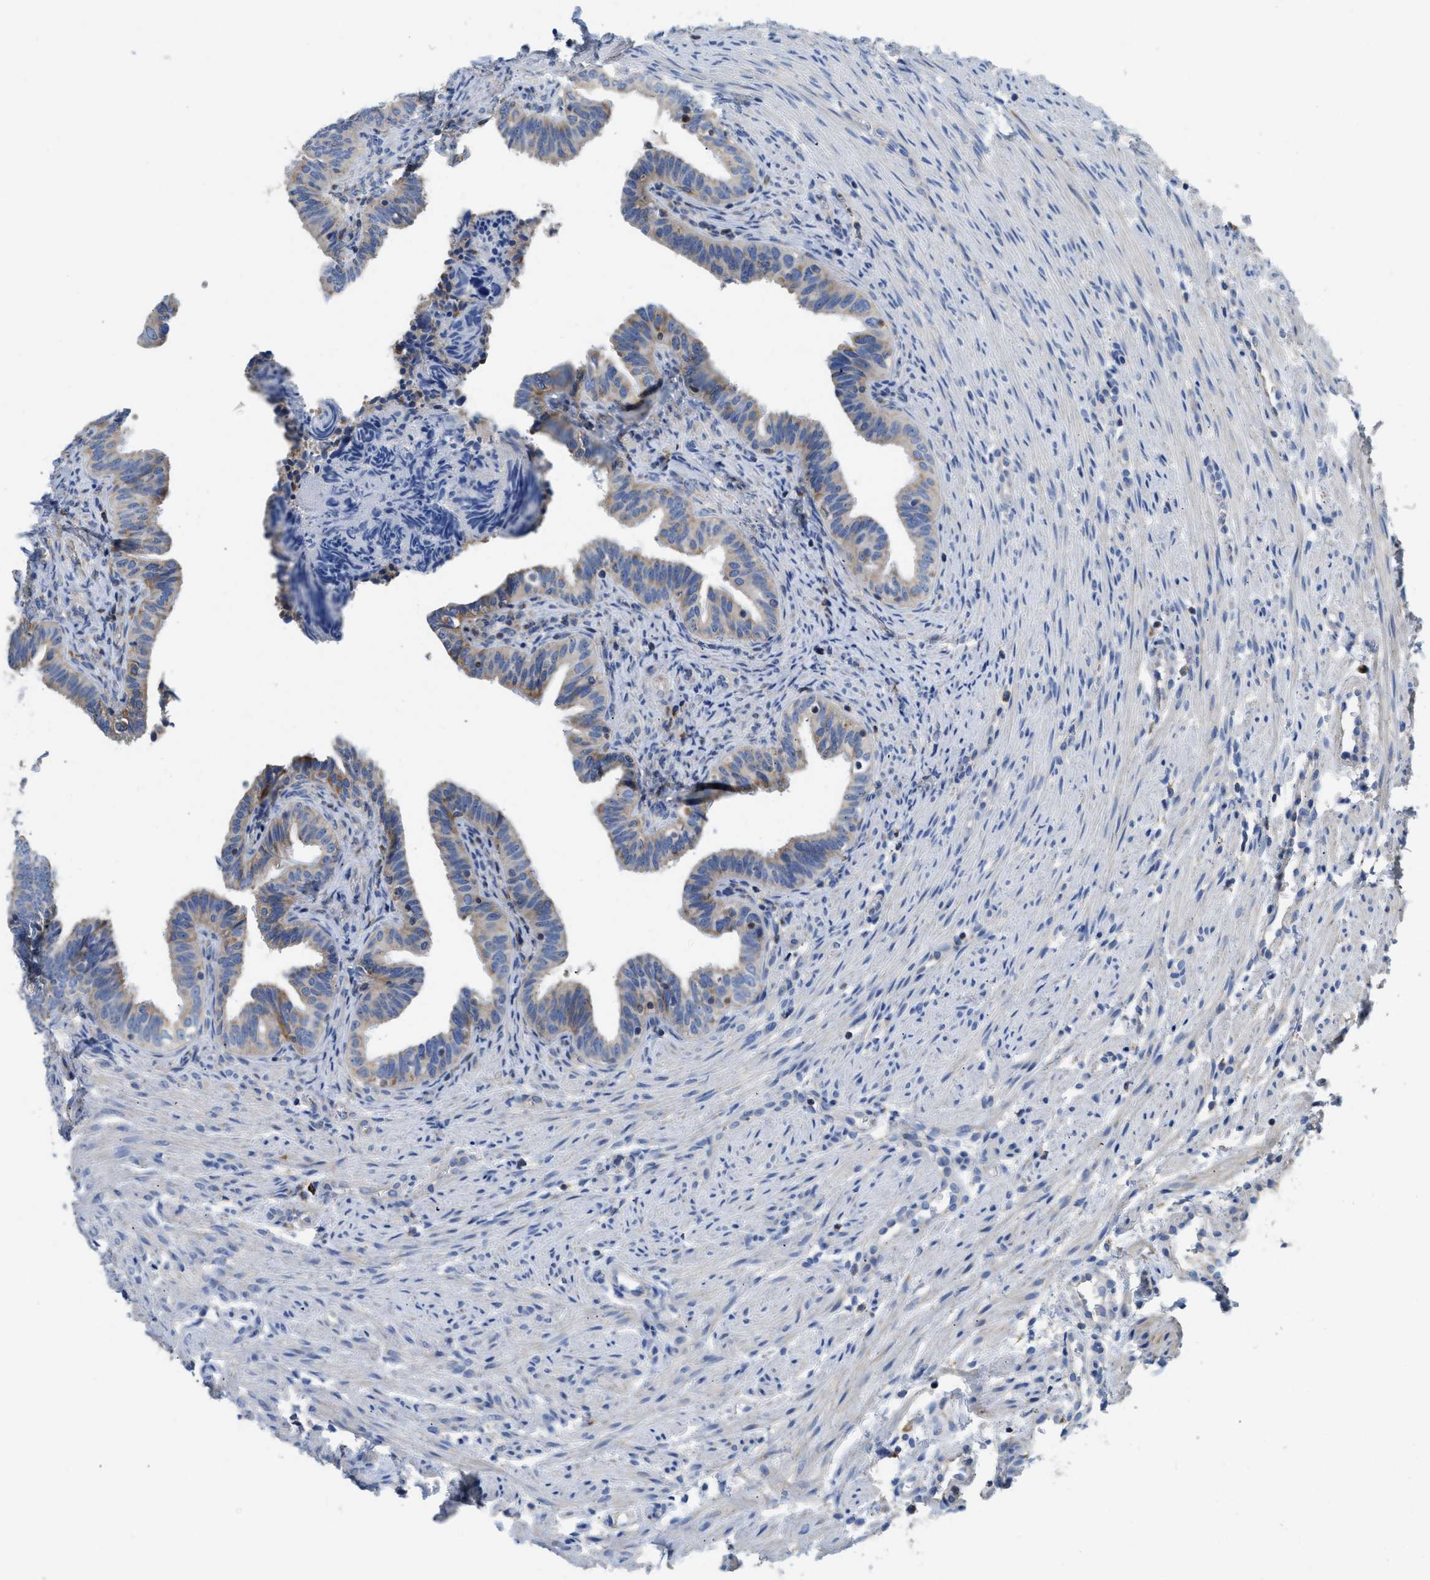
{"staining": {"intensity": "weak", "quantity": ">75%", "location": "cytoplasmic/membranous"}, "tissue": "fallopian tube", "cell_type": "Glandular cells", "image_type": "normal", "snomed": [{"axis": "morphology", "description": "Normal tissue, NOS"}, {"axis": "topography", "description": "Fallopian tube"}, {"axis": "topography", "description": "Placenta"}], "caption": "Weak cytoplasmic/membranous protein staining is seen in approximately >75% of glandular cells in fallopian tube.", "gene": "SLC25A13", "patient": {"sex": "female", "age": 34}}